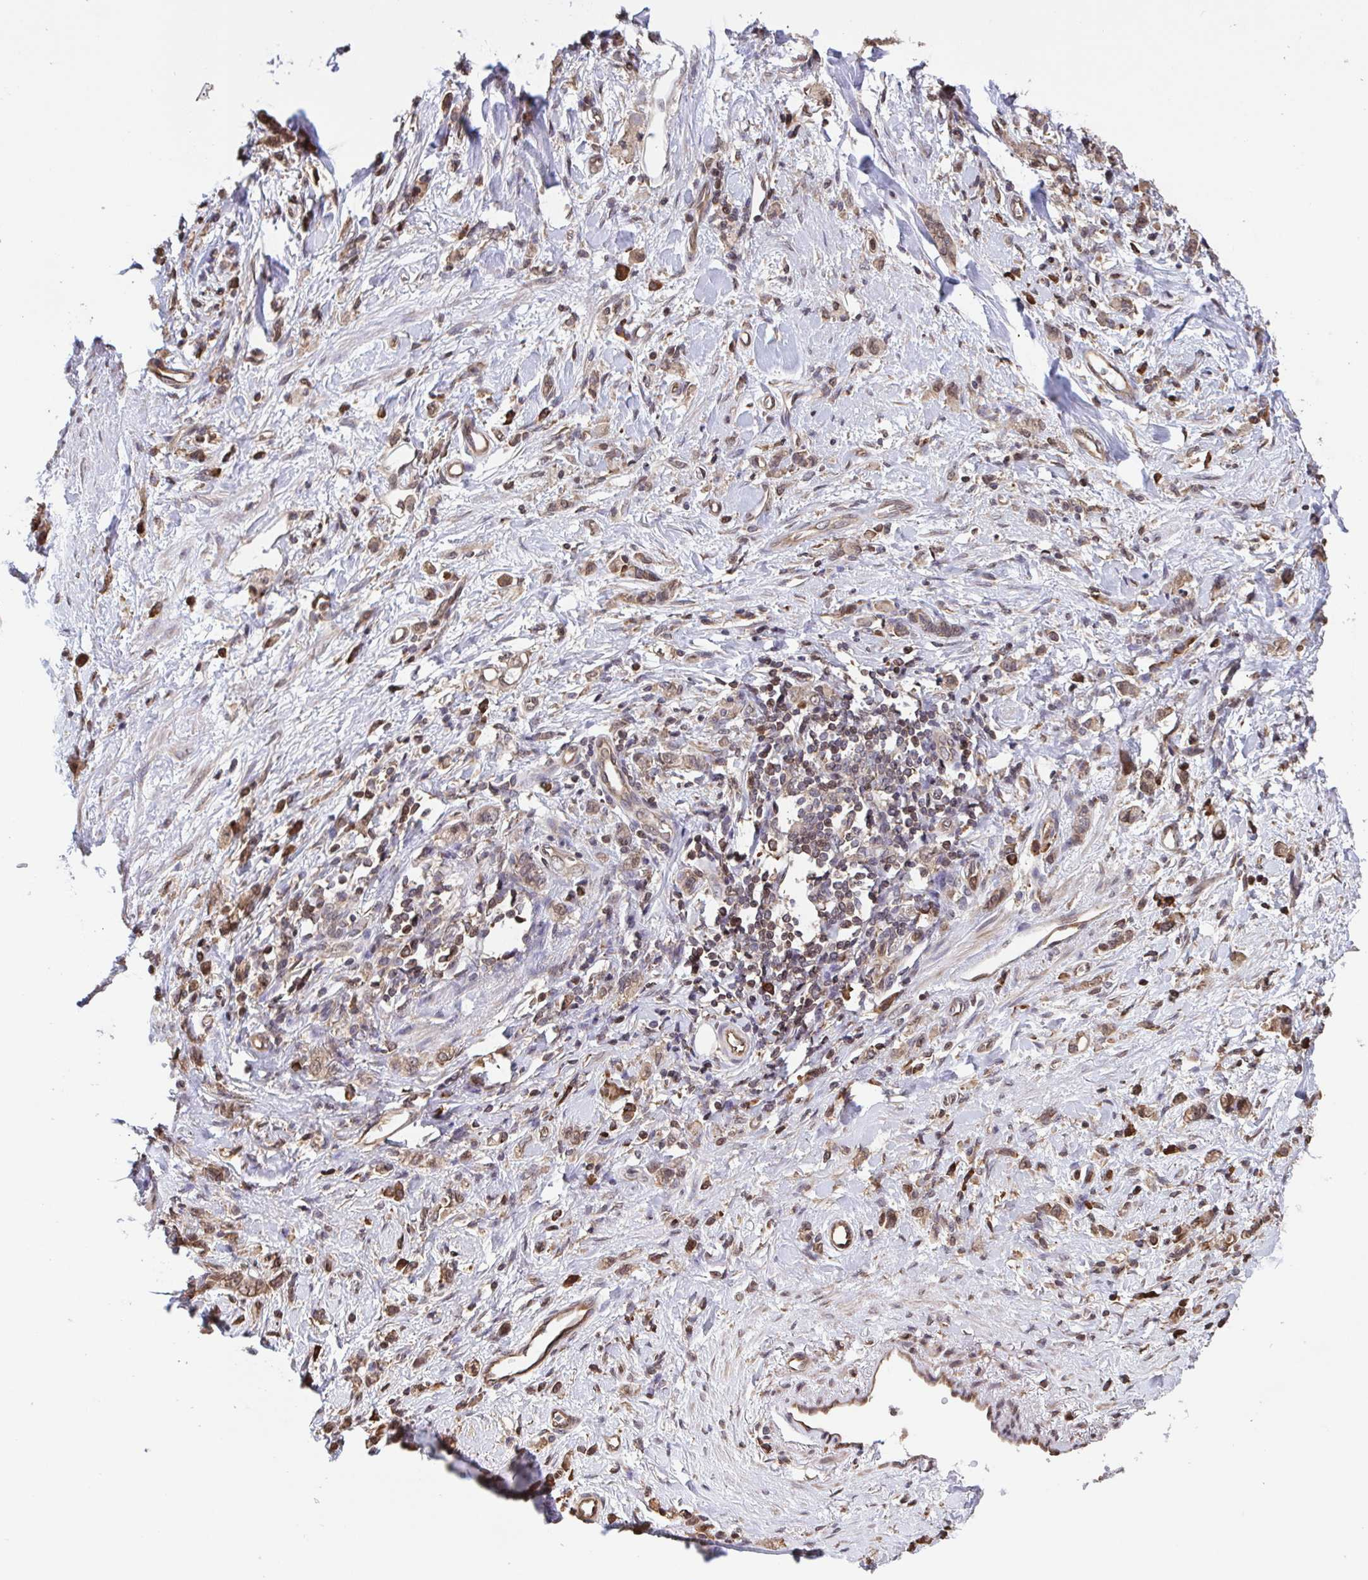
{"staining": {"intensity": "weak", "quantity": ">75%", "location": "cytoplasmic/membranous"}, "tissue": "stomach cancer", "cell_type": "Tumor cells", "image_type": "cancer", "snomed": [{"axis": "morphology", "description": "Adenocarcinoma, NOS"}, {"axis": "topography", "description": "Stomach"}], "caption": "Protein expression analysis of stomach adenocarcinoma displays weak cytoplasmic/membranous positivity in about >75% of tumor cells.", "gene": "SEC63", "patient": {"sex": "male", "age": 77}}